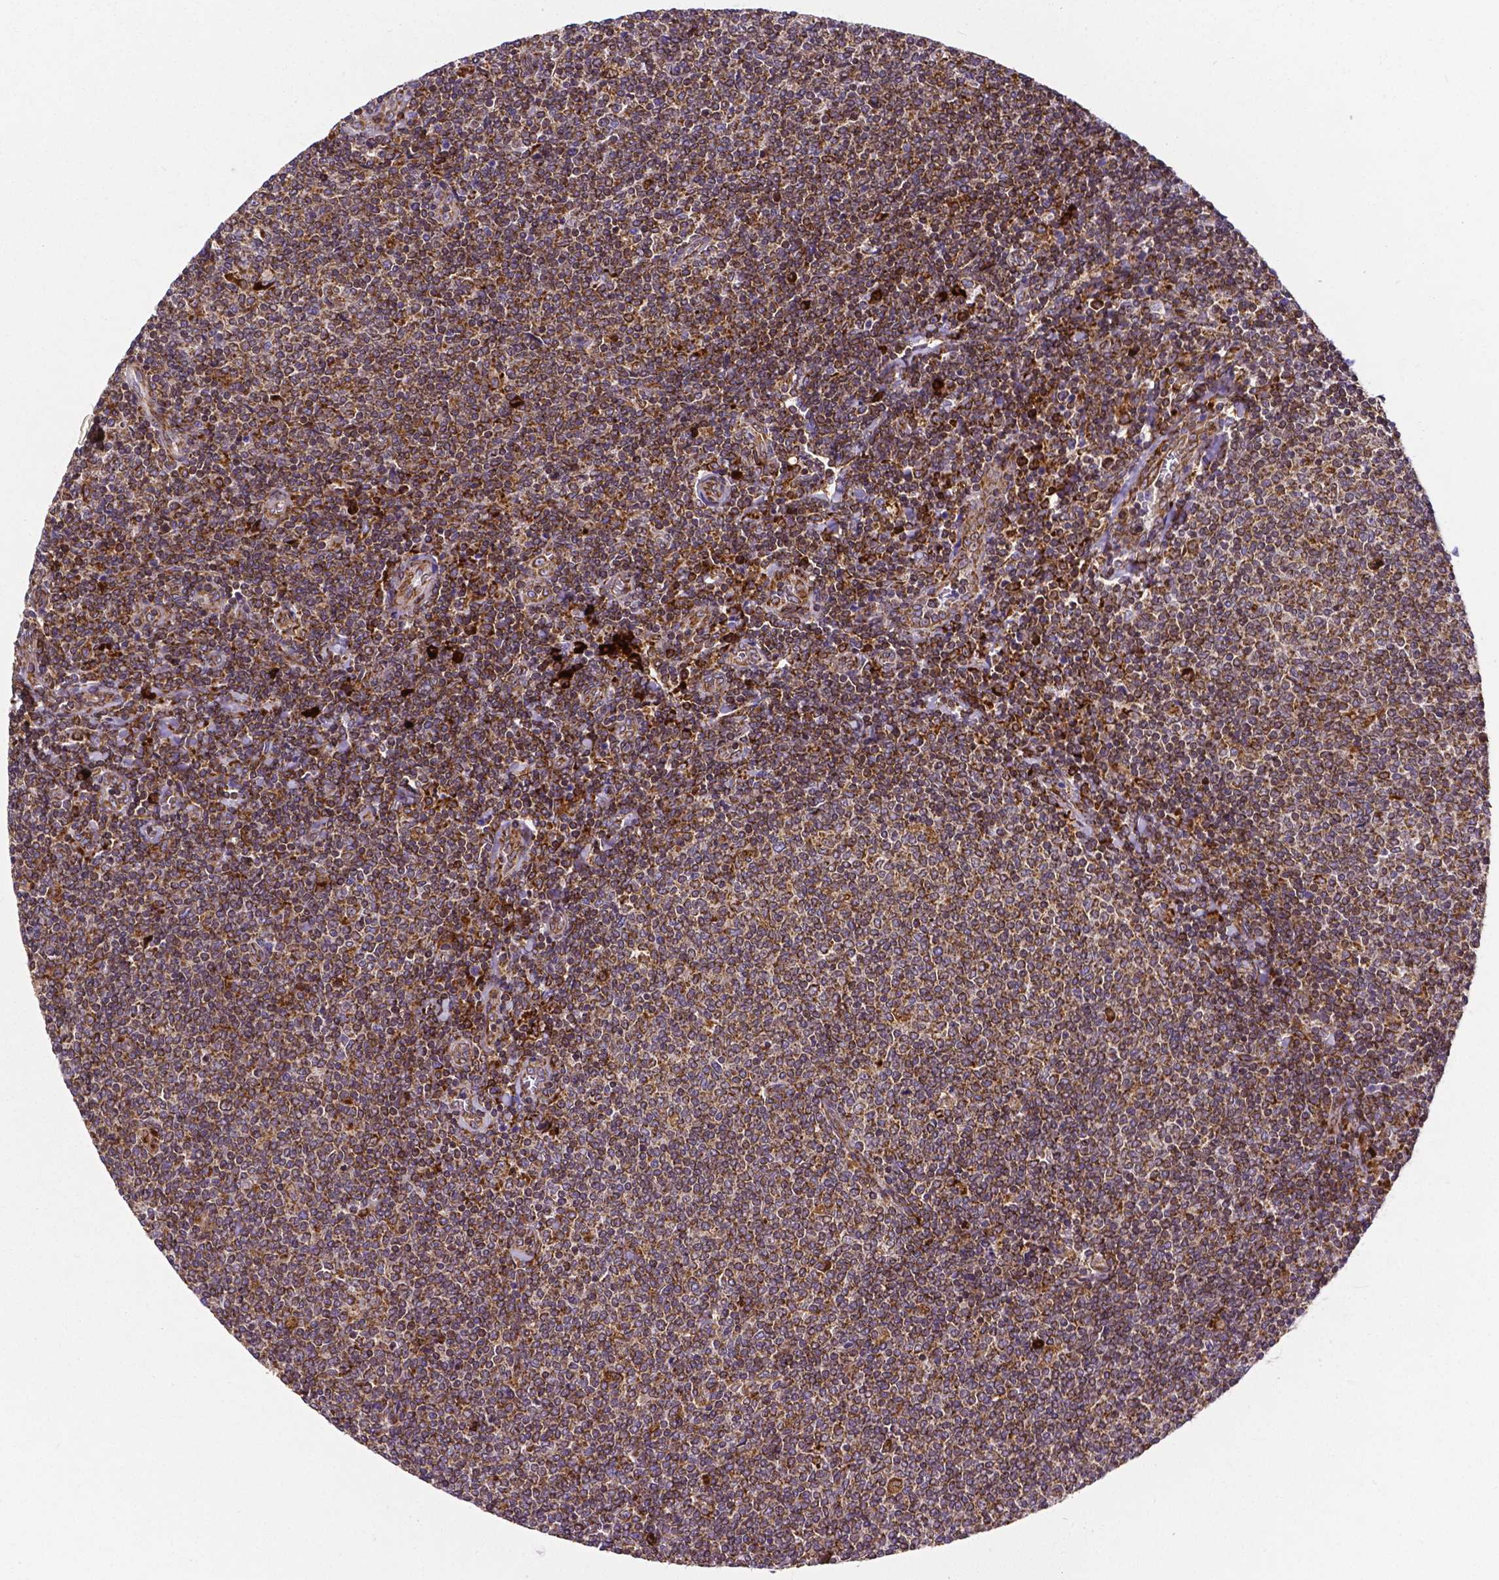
{"staining": {"intensity": "moderate", "quantity": ">75%", "location": "cytoplasmic/membranous"}, "tissue": "lymphoma", "cell_type": "Tumor cells", "image_type": "cancer", "snomed": [{"axis": "morphology", "description": "Malignant lymphoma, non-Hodgkin's type, Low grade"}, {"axis": "topography", "description": "Lymph node"}], "caption": "Lymphoma stained with immunohistochemistry shows moderate cytoplasmic/membranous positivity in about >75% of tumor cells. Ihc stains the protein of interest in brown and the nuclei are stained blue.", "gene": "MTDH", "patient": {"sex": "male", "age": 52}}